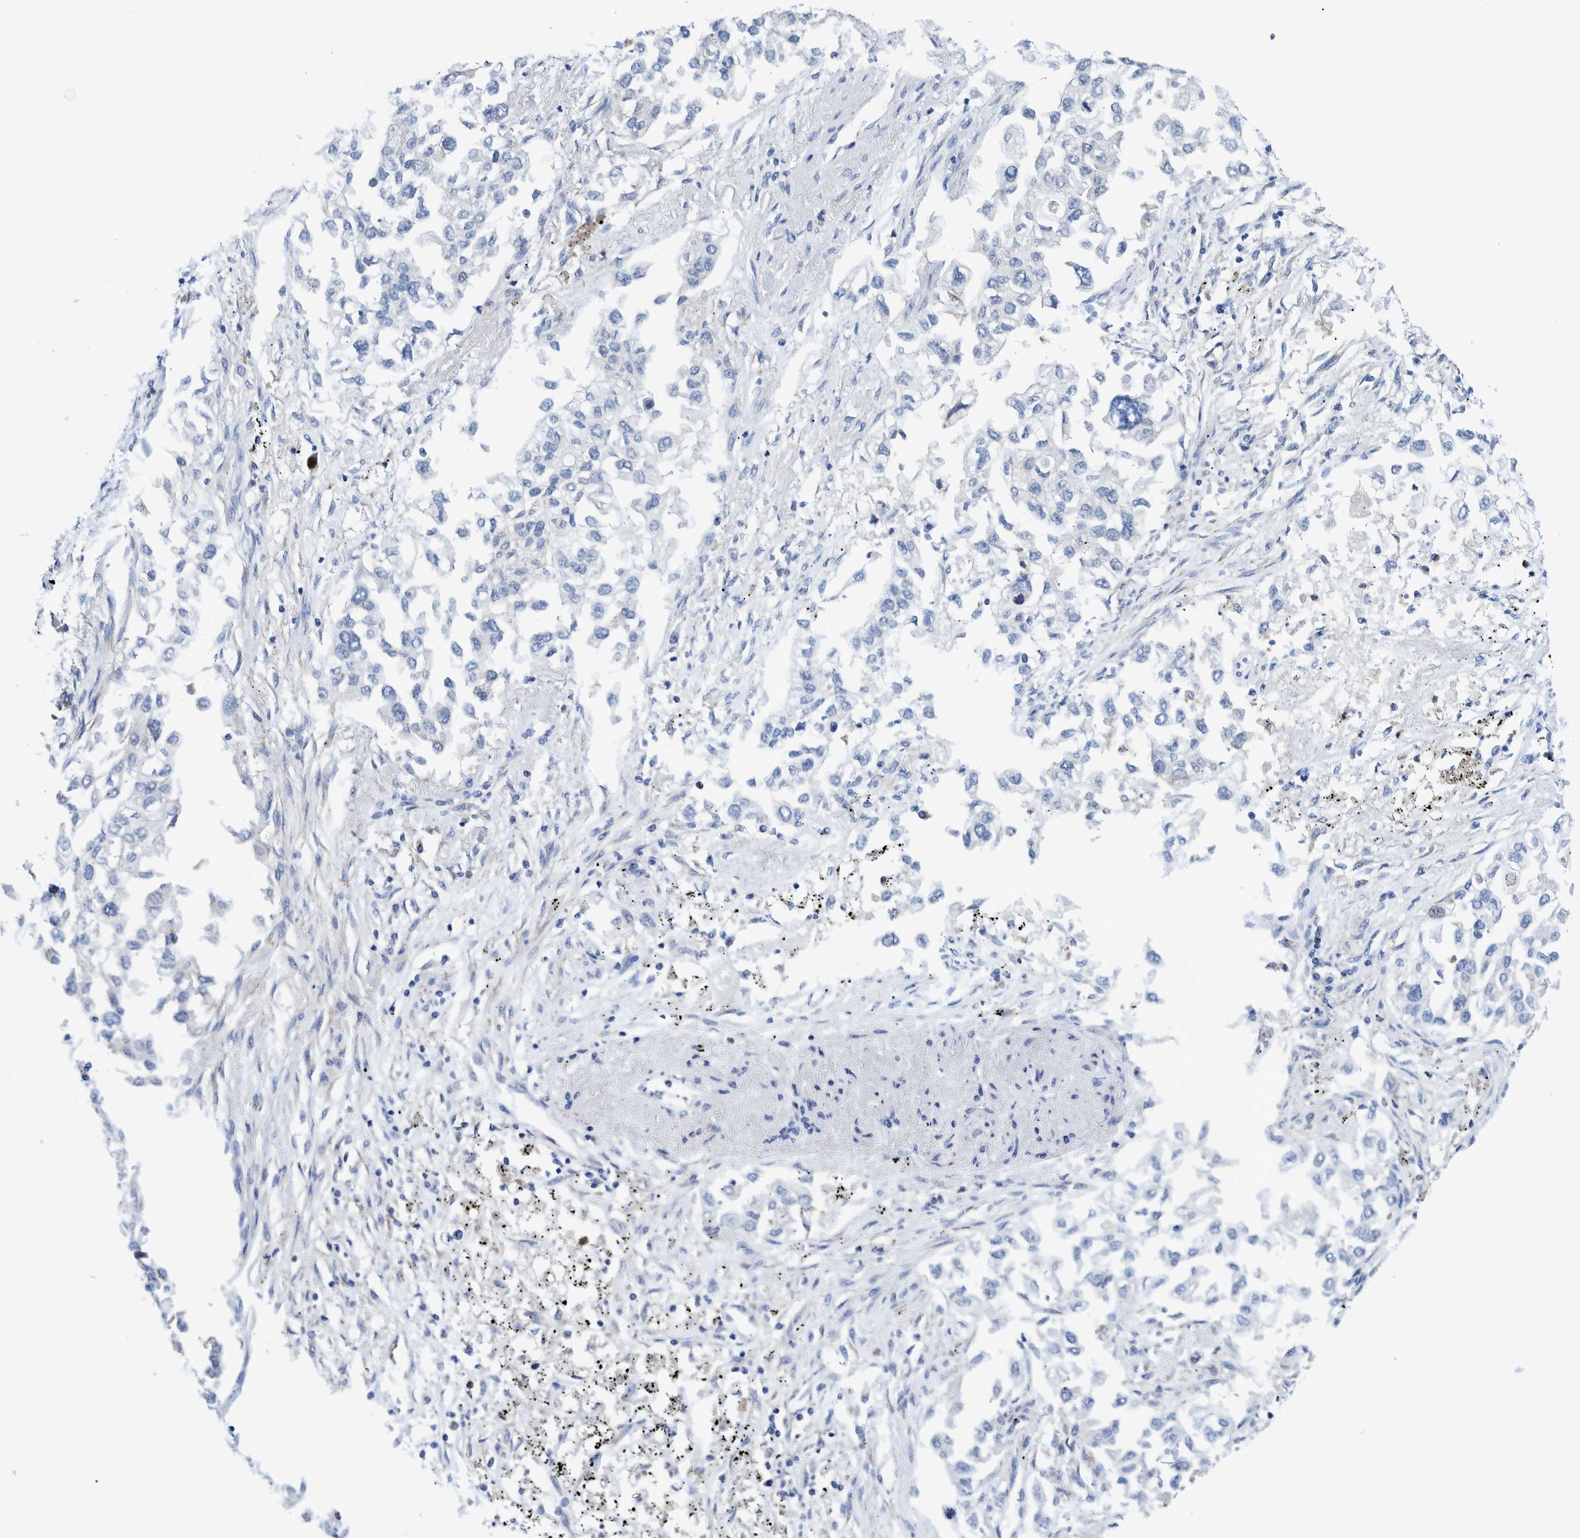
{"staining": {"intensity": "negative", "quantity": "none", "location": "none"}, "tissue": "lung cancer", "cell_type": "Tumor cells", "image_type": "cancer", "snomed": [{"axis": "morphology", "description": "Inflammation, NOS"}, {"axis": "morphology", "description": "Adenocarcinoma, NOS"}, {"axis": "topography", "description": "Lung"}], "caption": "Immunohistochemistry (IHC) image of neoplastic tissue: lung cancer stained with DAB reveals no significant protein expression in tumor cells. (Stains: DAB (3,3'-diaminobenzidine) immunohistochemistry with hematoxylin counter stain, Microscopy: brightfield microscopy at high magnification).", "gene": "BZW2", "patient": {"sex": "male", "age": 63}}